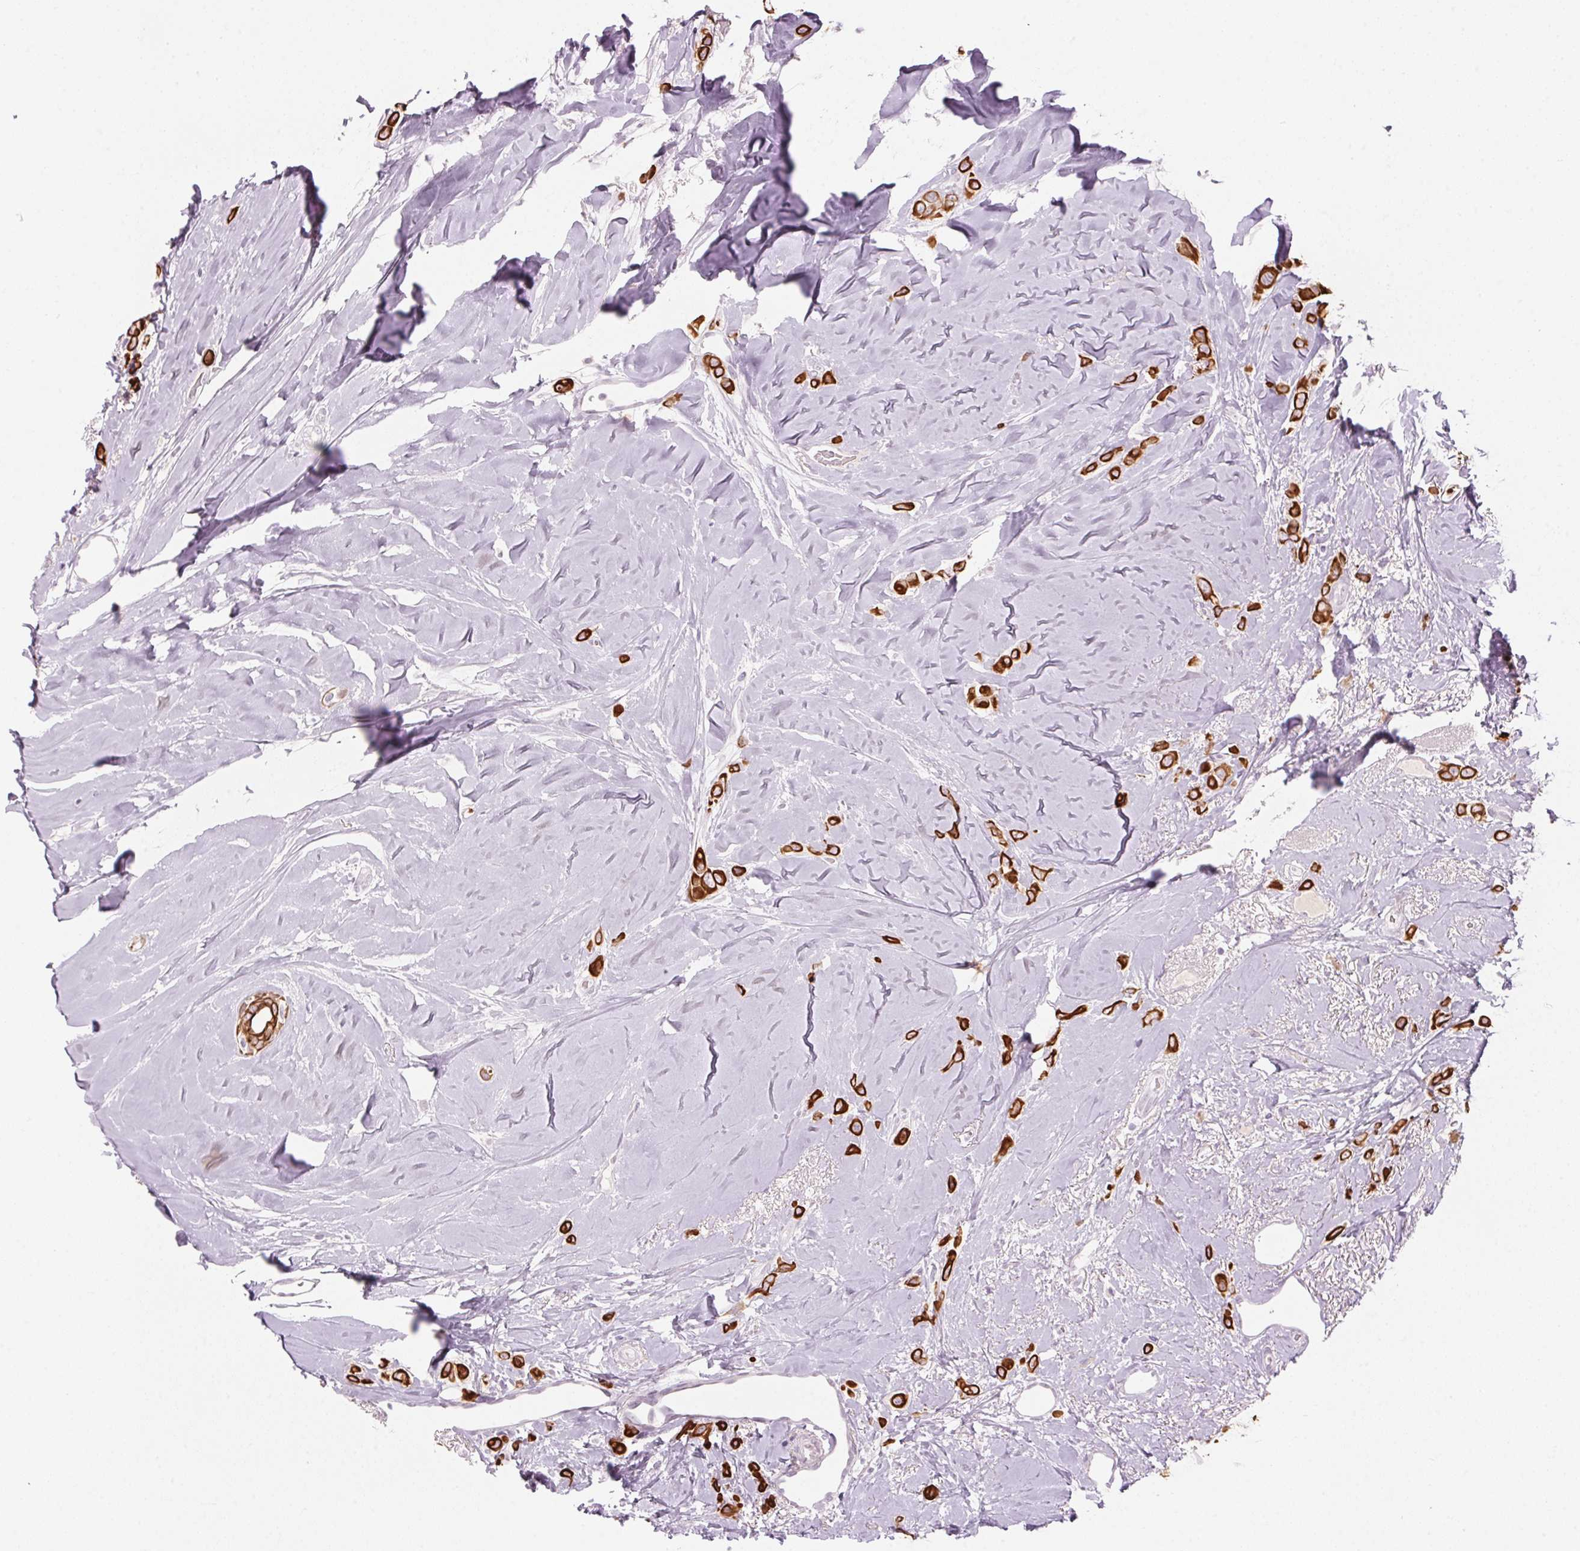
{"staining": {"intensity": "strong", "quantity": ">75%", "location": "cytoplasmic/membranous"}, "tissue": "breast cancer", "cell_type": "Tumor cells", "image_type": "cancer", "snomed": [{"axis": "morphology", "description": "Lobular carcinoma"}, {"axis": "topography", "description": "Breast"}], "caption": "A high amount of strong cytoplasmic/membranous expression is seen in approximately >75% of tumor cells in breast lobular carcinoma tissue.", "gene": "SCTR", "patient": {"sex": "female", "age": 66}}